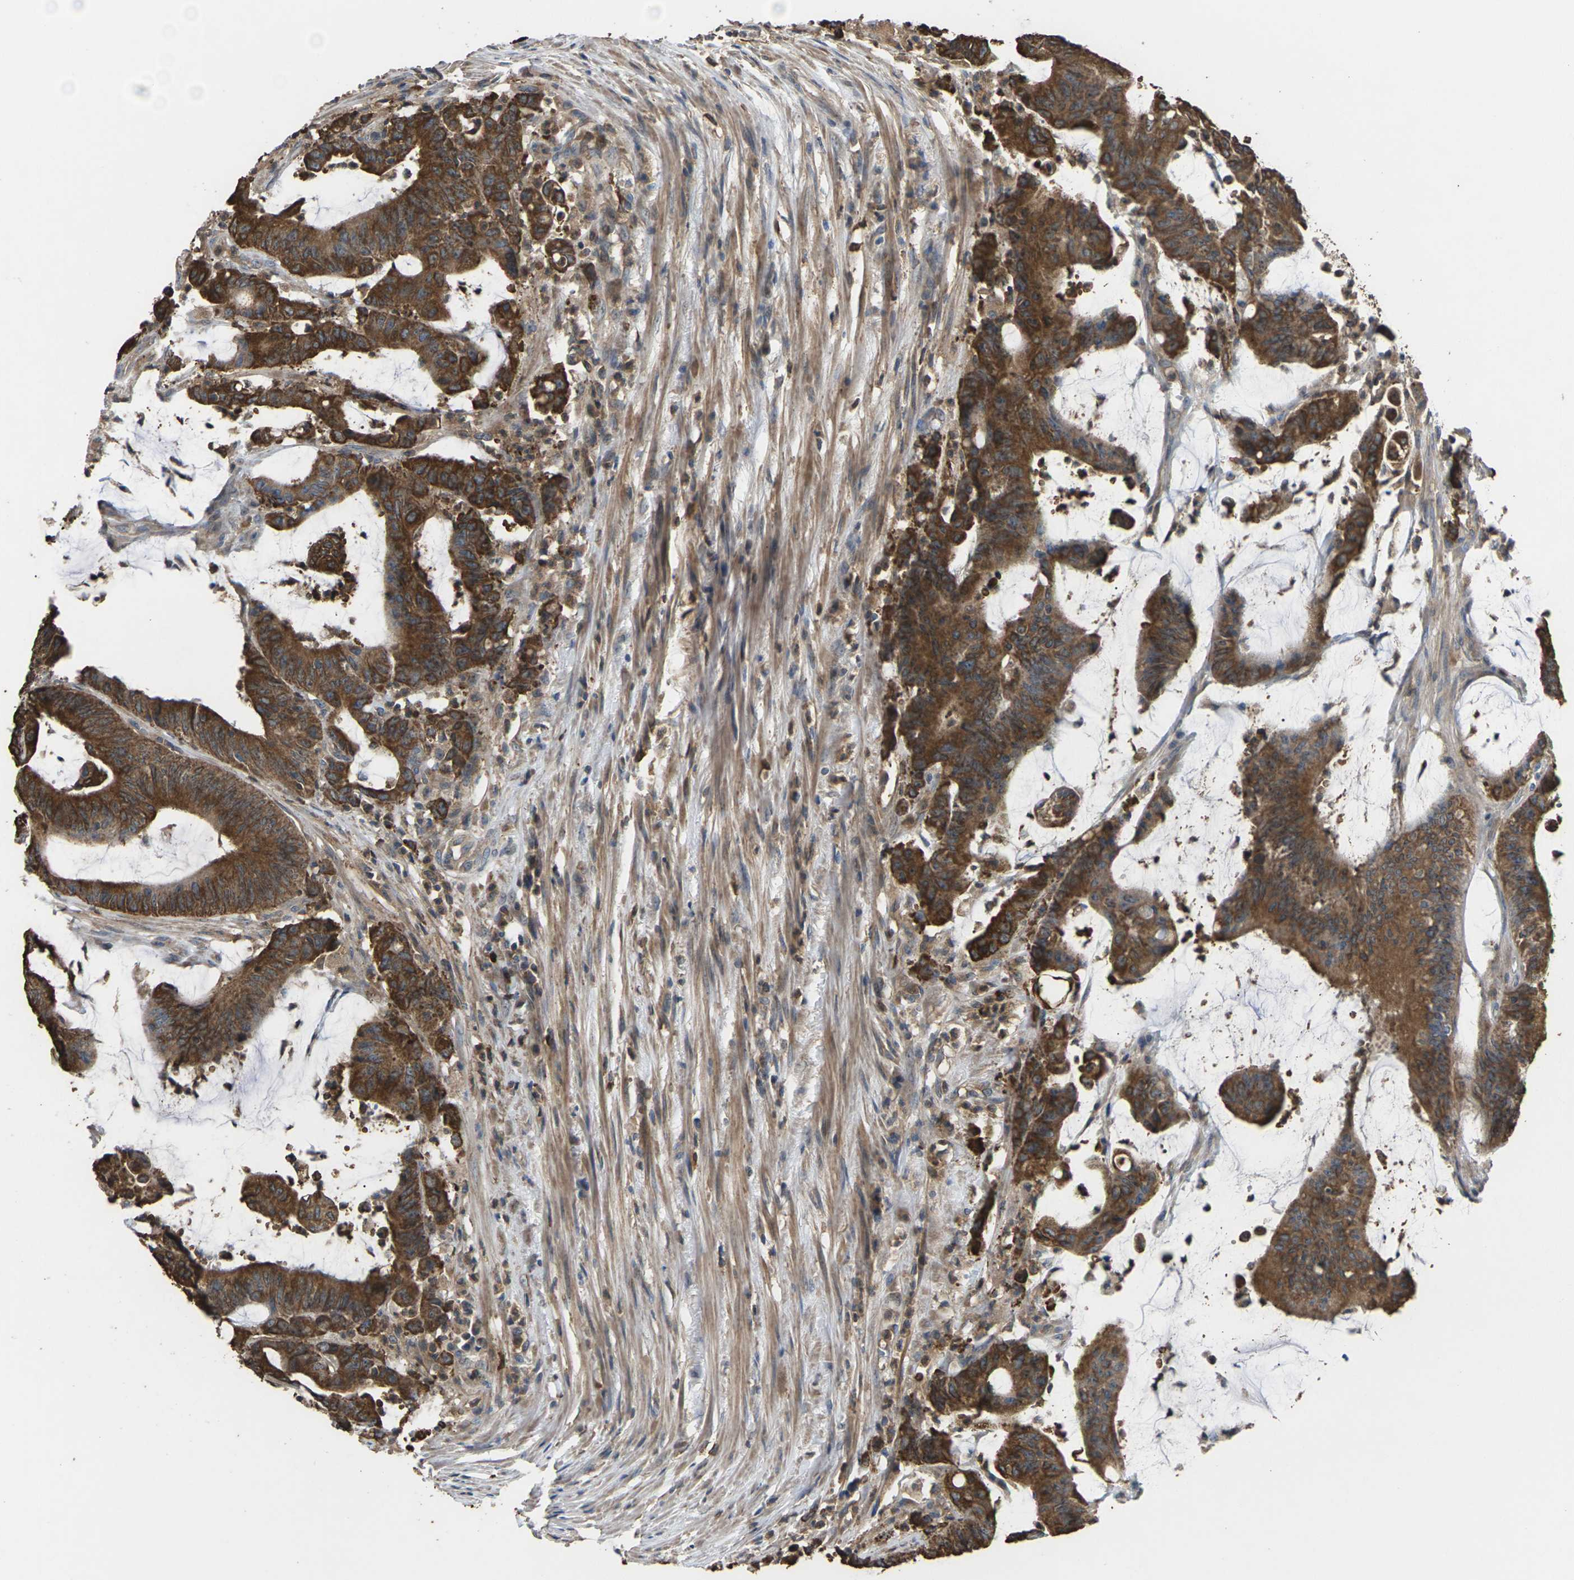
{"staining": {"intensity": "strong", "quantity": ">75%", "location": "cytoplasmic/membranous"}, "tissue": "colorectal cancer", "cell_type": "Tumor cells", "image_type": "cancer", "snomed": [{"axis": "morphology", "description": "Adenocarcinoma, NOS"}, {"axis": "topography", "description": "Rectum"}], "caption": "Brown immunohistochemical staining in colorectal adenocarcinoma displays strong cytoplasmic/membranous expression in approximately >75% of tumor cells.", "gene": "TIAM1", "patient": {"sex": "female", "age": 66}}